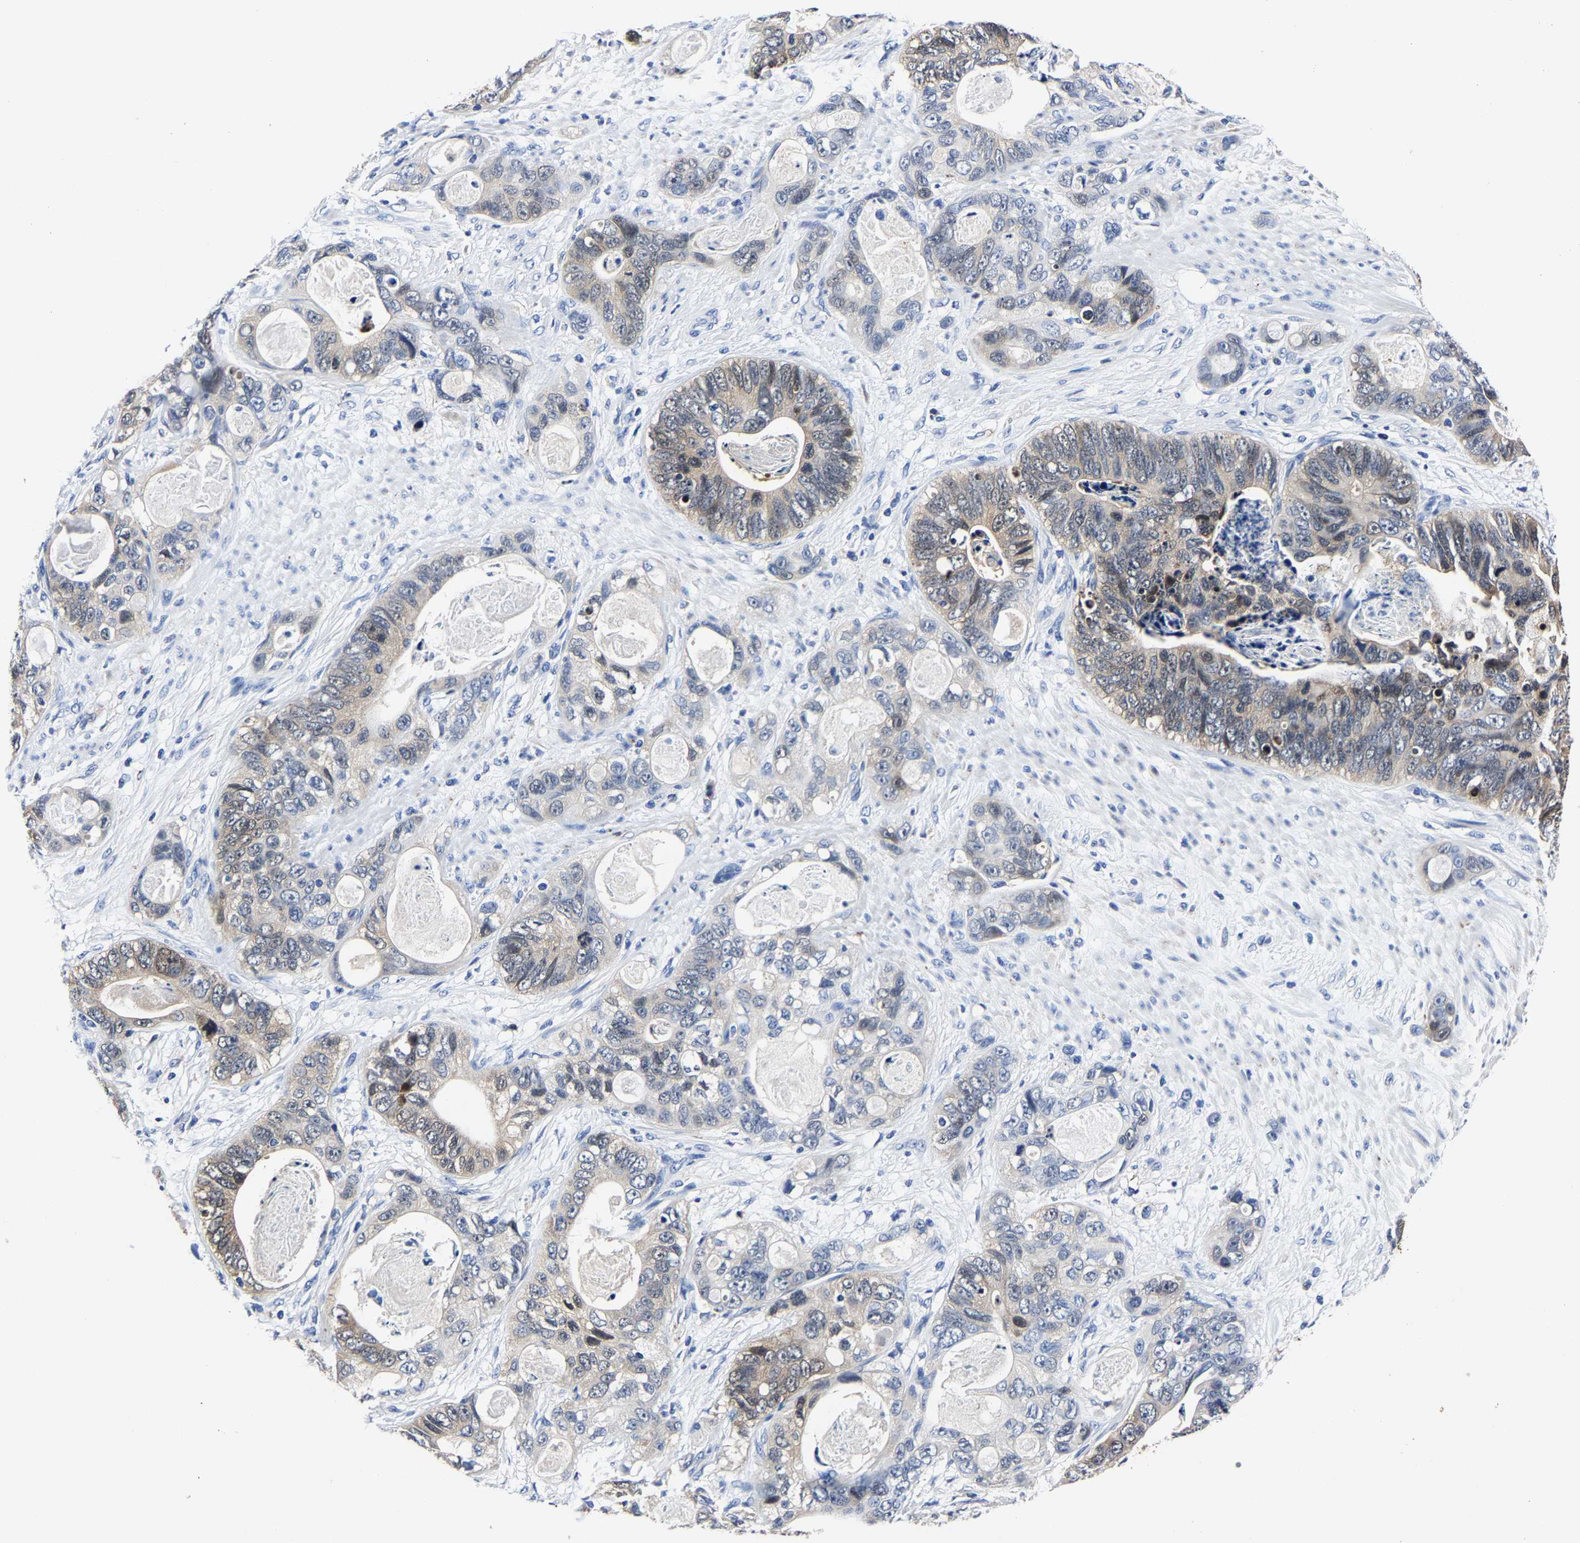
{"staining": {"intensity": "weak", "quantity": "<25%", "location": "cytoplasmic/membranous"}, "tissue": "stomach cancer", "cell_type": "Tumor cells", "image_type": "cancer", "snomed": [{"axis": "morphology", "description": "Normal tissue, NOS"}, {"axis": "morphology", "description": "Adenocarcinoma, NOS"}, {"axis": "topography", "description": "Stomach"}], "caption": "The IHC photomicrograph has no significant positivity in tumor cells of adenocarcinoma (stomach) tissue.", "gene": "PSPH", "patient": {"sex": "female", "age": 89}}